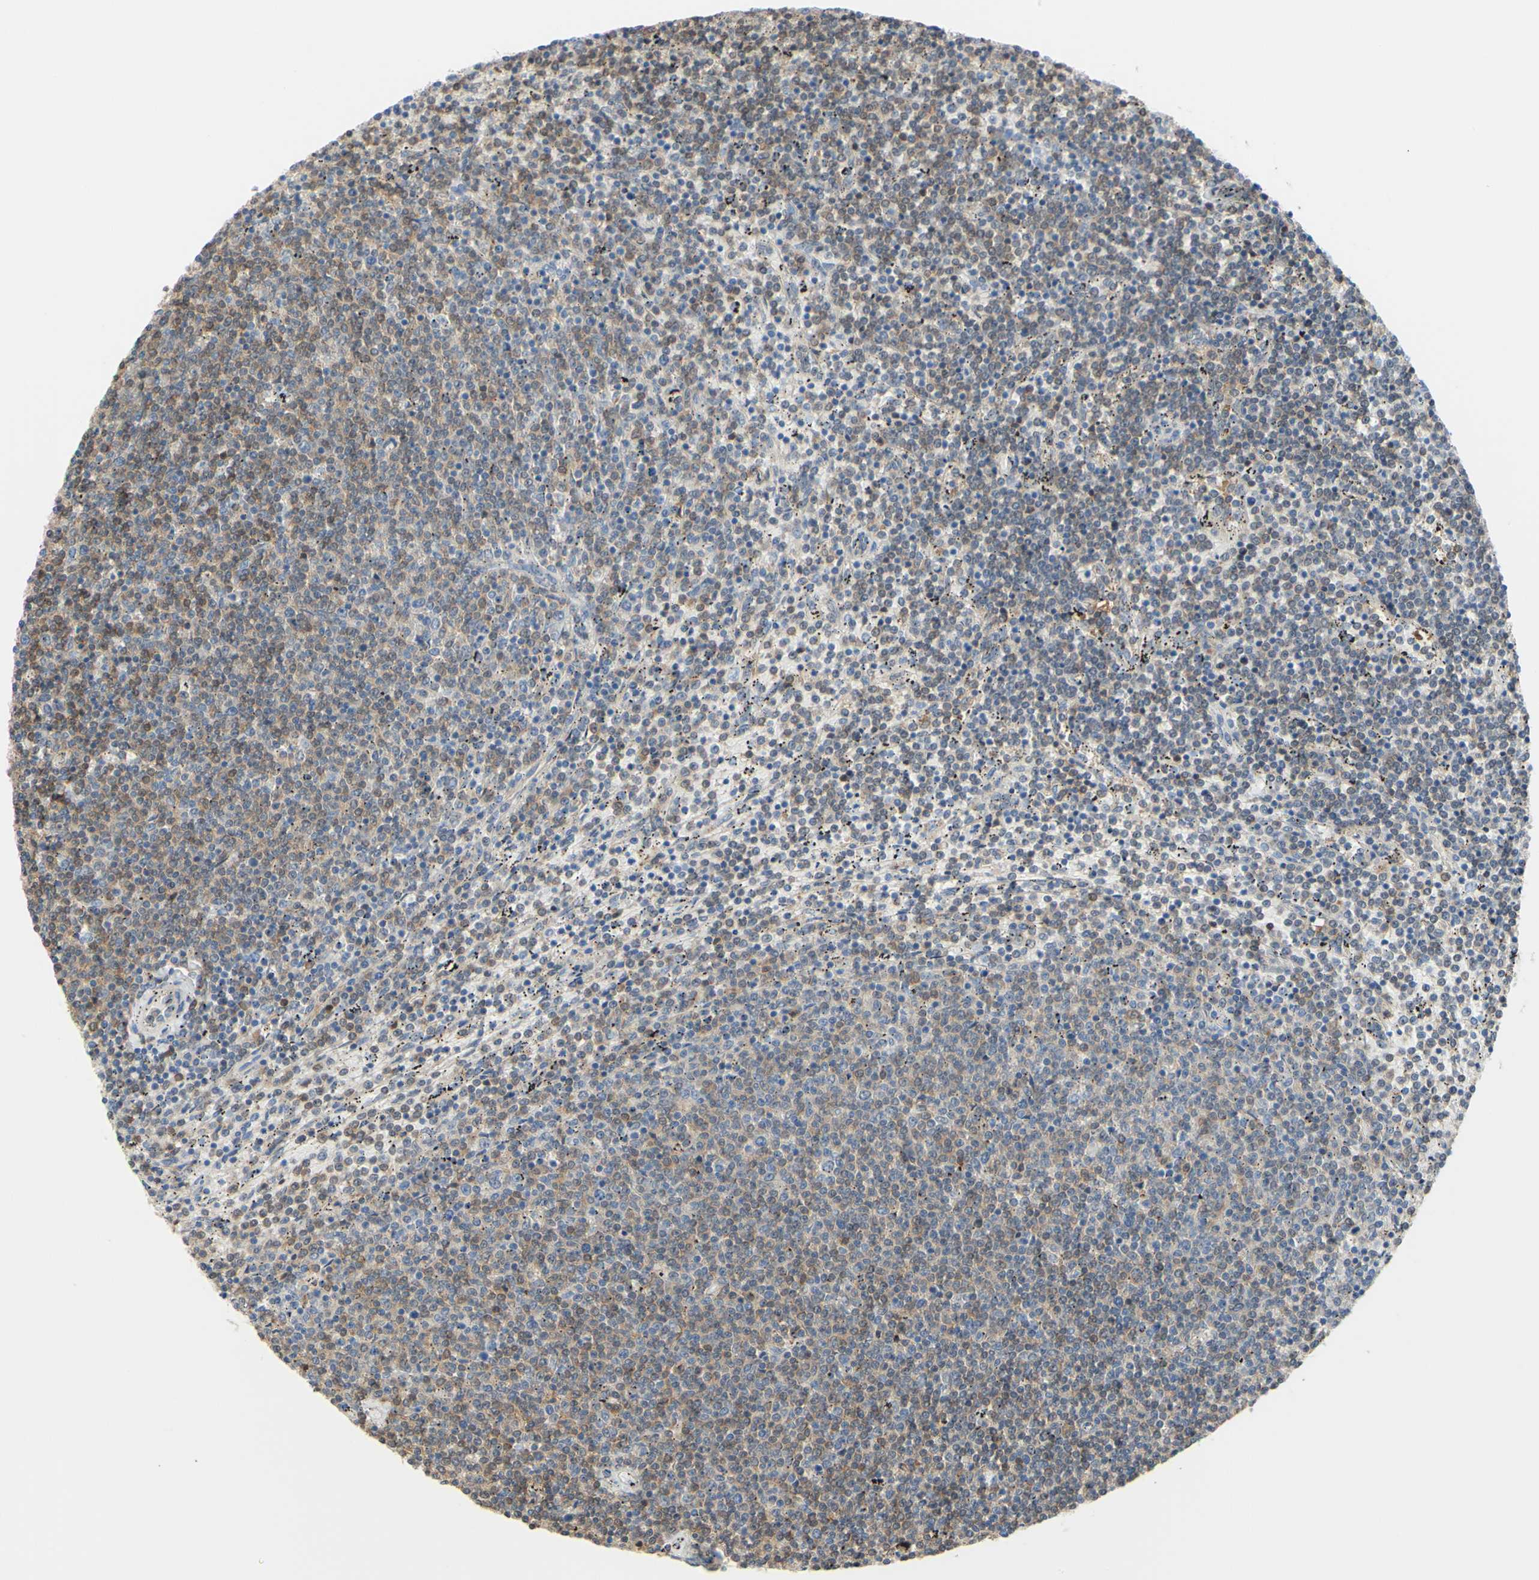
{"staining": {"intensity": "moderate", "quantity": ">75%", "location": "cytoplasmic/membranous"}, "tissue": "lymphoma", "cell_type": "Tumor cells", "image_type": "cancer", "snomed": [{"axis": "morphology", "description": "Malignant lymphoma, non-Hodgkin's type, Low grade"}, {"axis": "topography", "description": "Spleen"}], "caption": "The histopathology image reveals a brown stain indicating the presence of a protein in the cytoplasmic/membranous of tumor cells in lymphoma.", "gene": "UPK3B", "patient": {"sex": "female", "age": 50}}